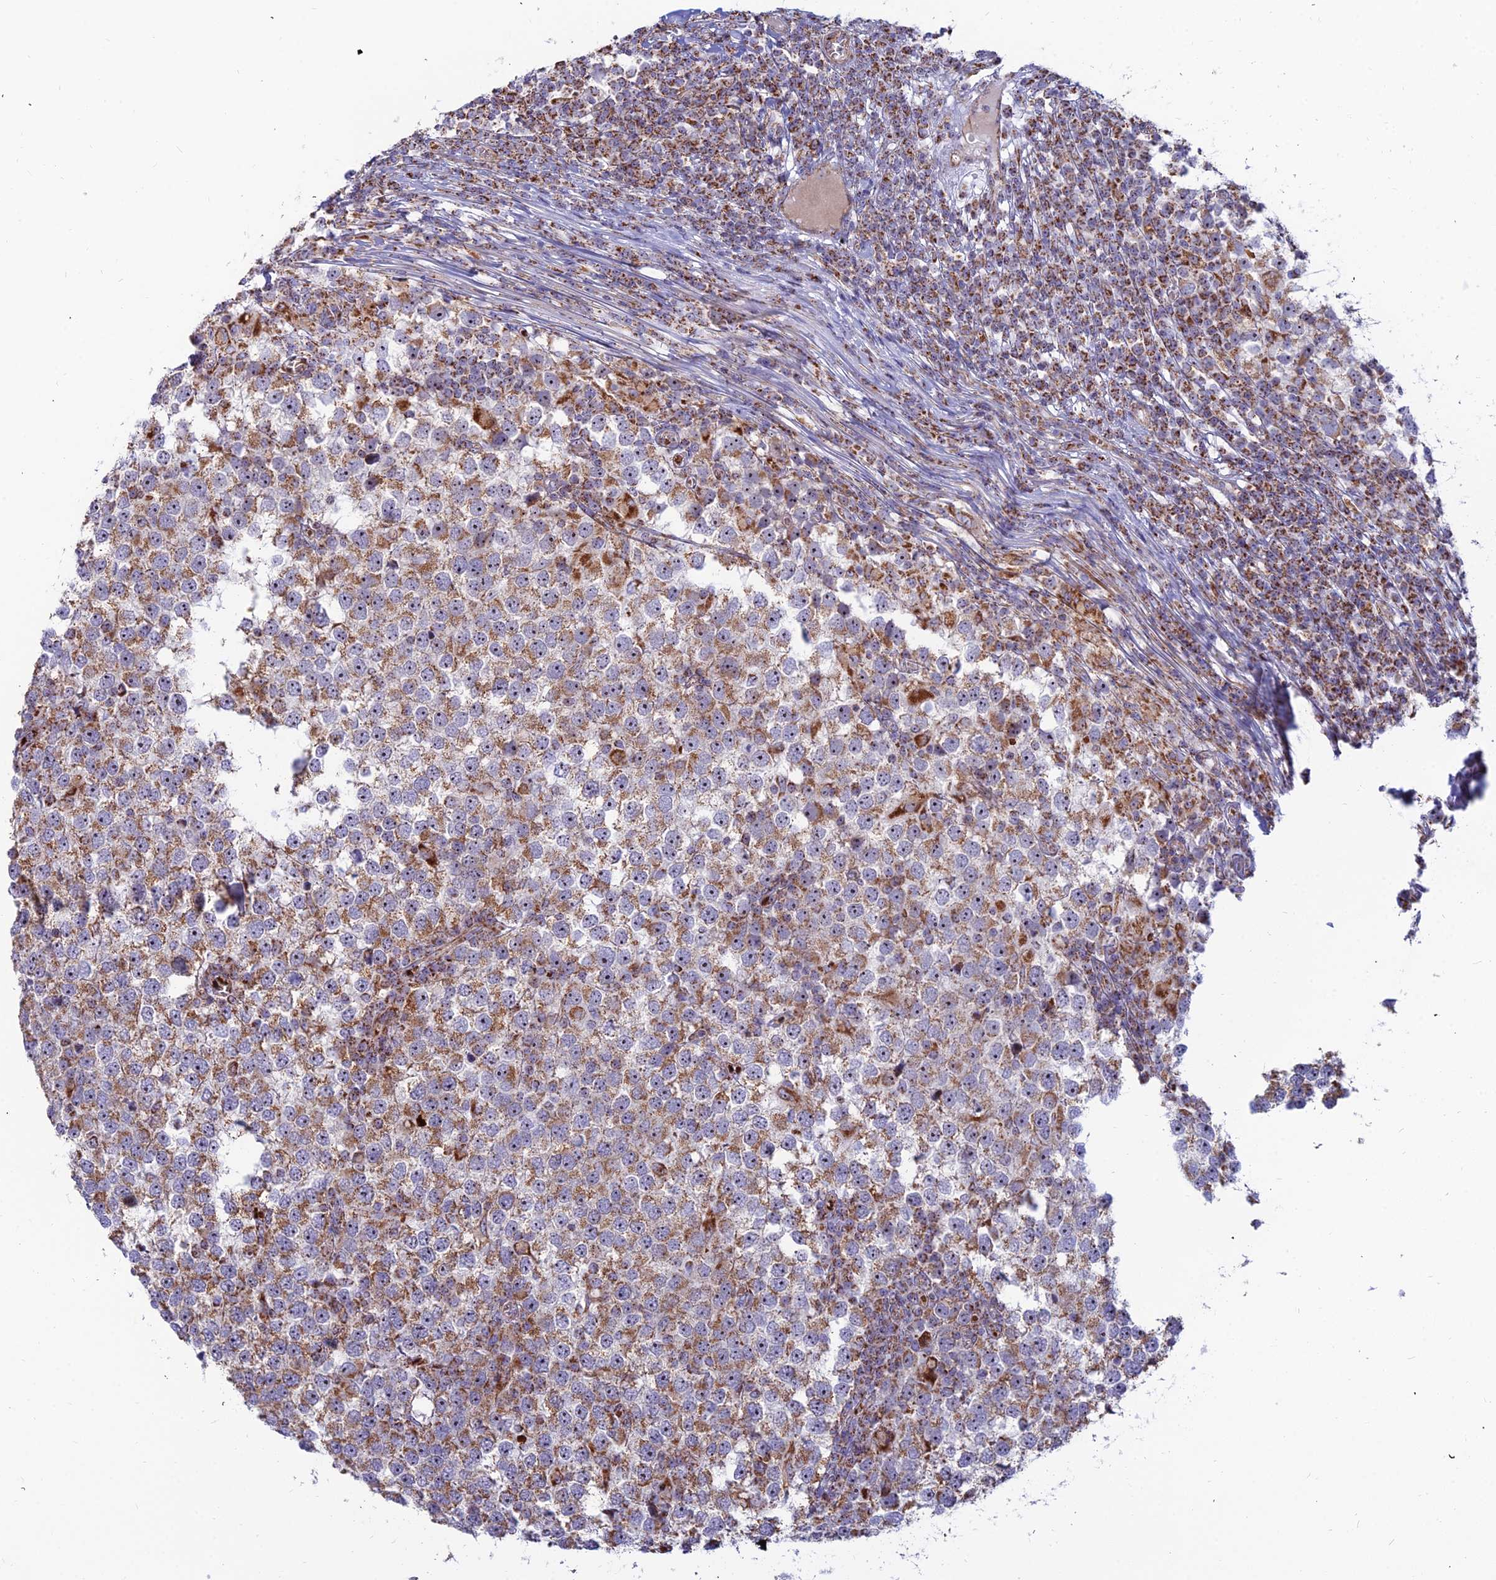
{"staining": {"intensity": "moderate", "quantity": ">75%", "location": "cytoplasmic/membranous,nuclear"}, "tissue": "testis cancer", "cell_type": "Tumor cells", "image_type": "cancer", "snomed": [{"axis": "morphology", "description": "Seminoma, NOS"}, {"axis": "topography", "description": "Testis"}], "caption": "Testis cancer (seminoma) stained with a brown dye displays moderate cytoplasmic/membranous and nuclear positive positivity in about >75% of tumor cells.", "gene": "SLC35F4", "patient": {"sex": "male", "age": 65}}